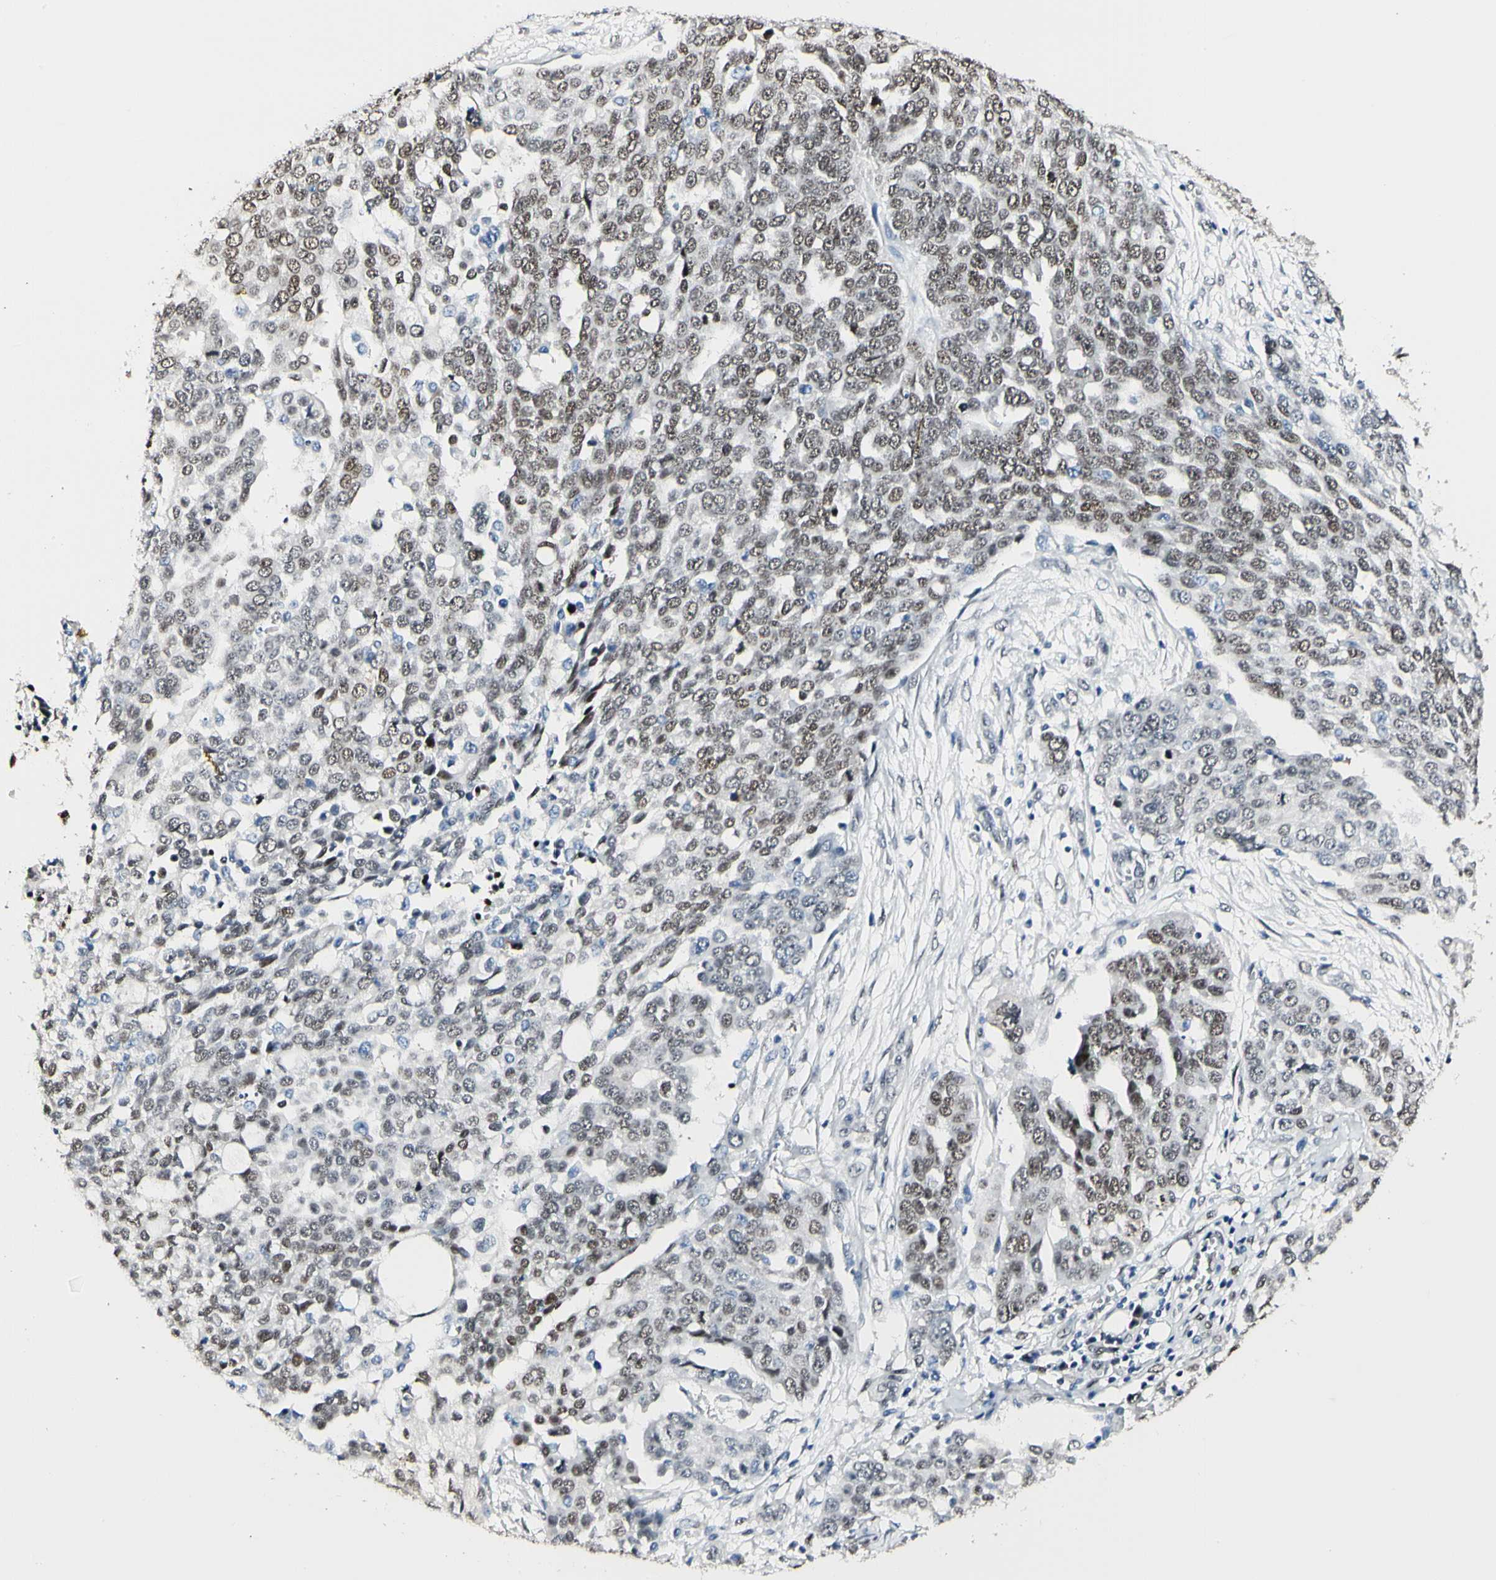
{"staining": {"intensity": "weak", "quantity": ">75%", "location": "nuclear"}, "tissue": "ovarian cancer", "cell_type": "Tumor cells", "image_type": "cancer", "snomed": [{"axis": "morphology", "description": "Cystadenocarcinoma, serous, NOS"}, {"axis": "topography", "description": "Soft tissue"}, {"axis": "topography", "description": "Ovary"}], "caption": "Weak nuclear positivity for a protein is appreciated in about >75% of tumor cells of ovarian cancer using IHC.", "gene": "NFIA", "patient": {"sex": "female", "age": 57}}